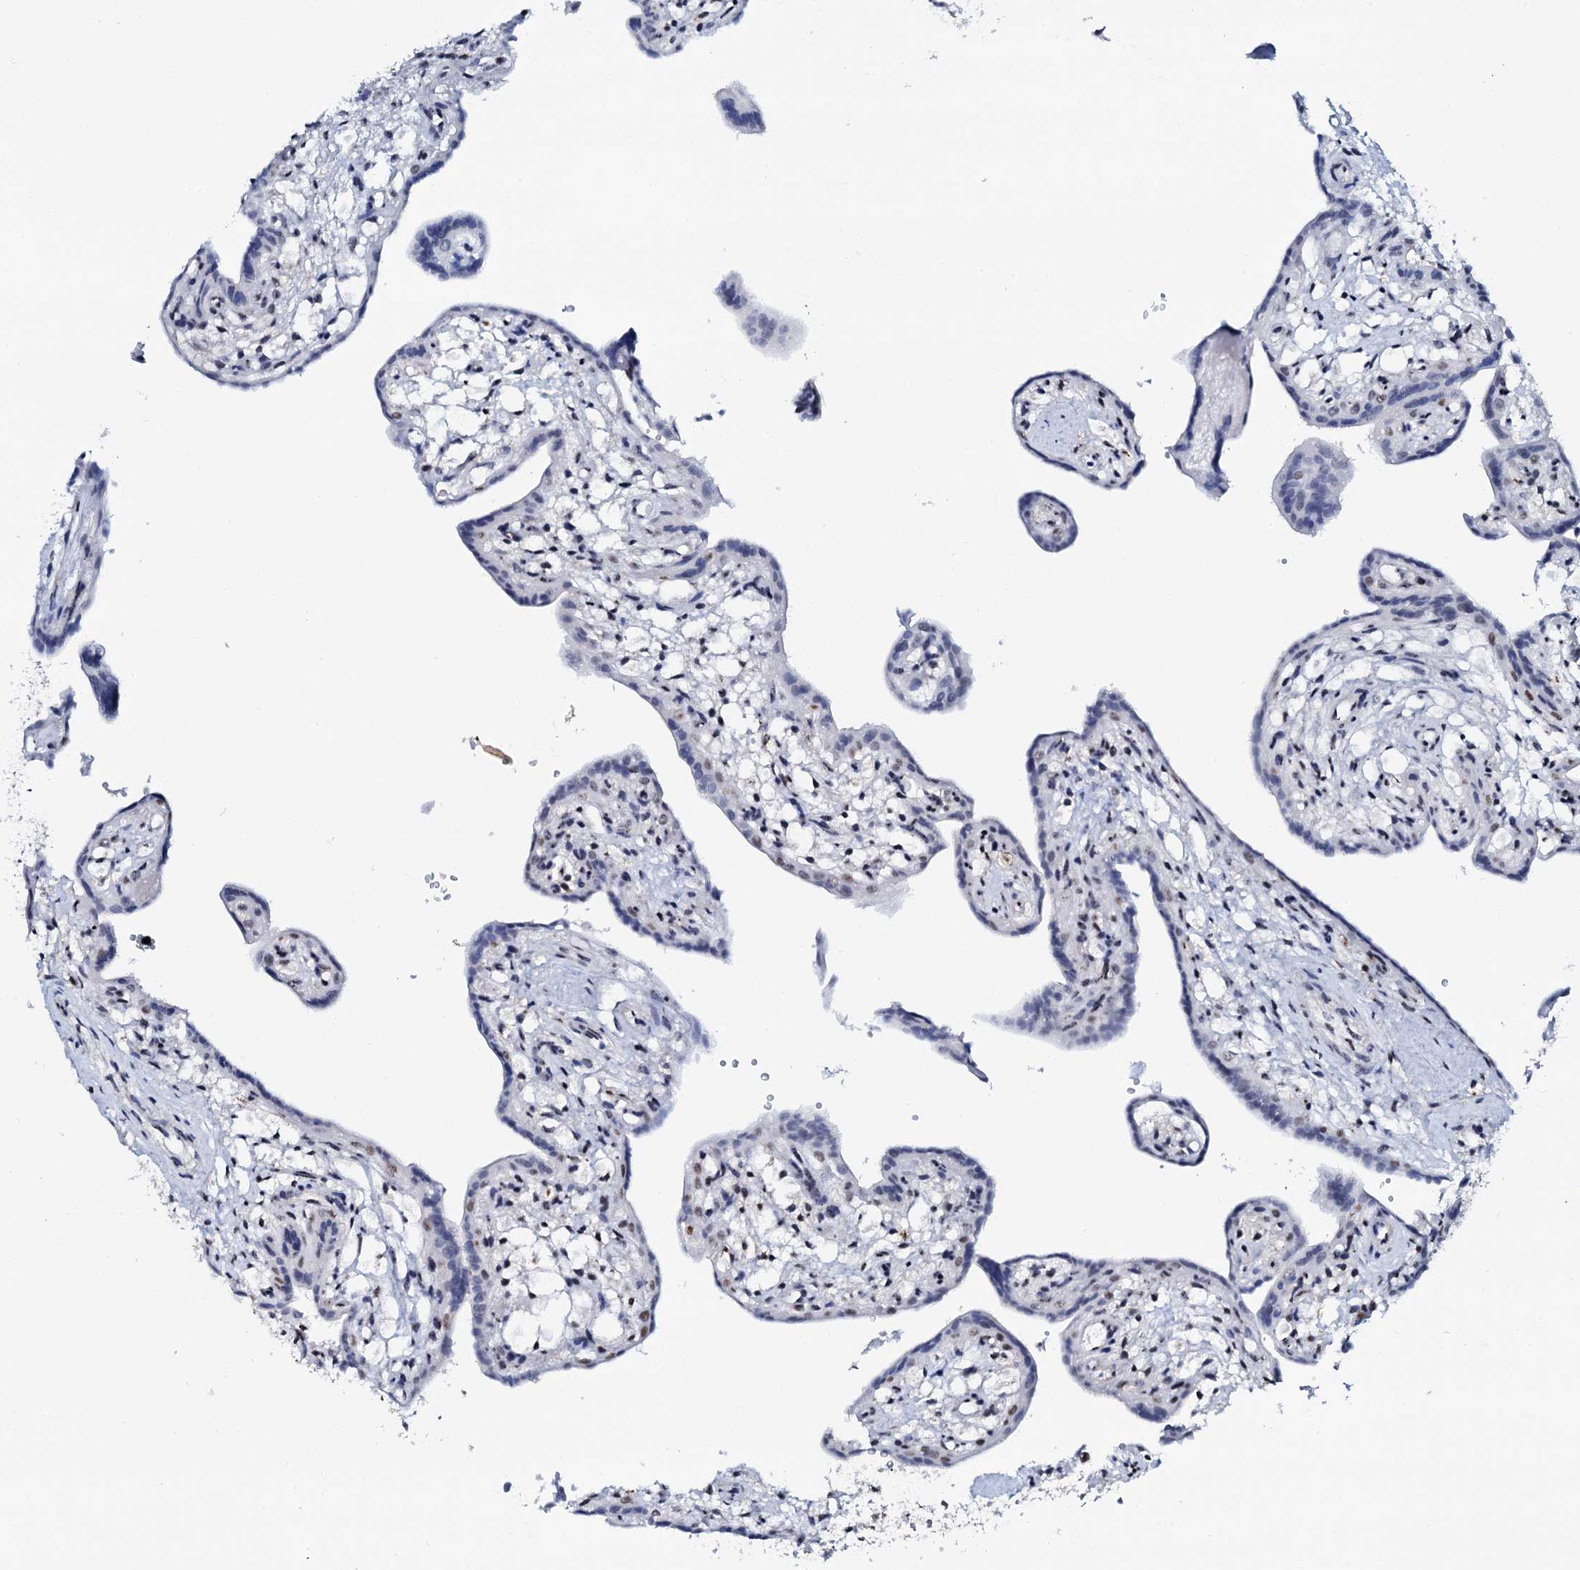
{"staining": {"intensity": "moderate", "quantity": "25%-75%", "location": "nuclear"}, "tissue": "placenta", "cell_type": "Trophoblastic cells", "image_type": "normal", "snomed": [{"axis": "morphology", "description": "Normal tissue, NOS"}, {"axis": "topography", "description": "Placenta"}], "caption": "Protein expression analysis of normal placenta displays moderate nuclear positivity in about 25%-75% of trophoblastic cells. (IHC, brightfield microscopy, high magnification).", "gene": "NKAPD1", "patient": {"sex": "female", "age": 37}}